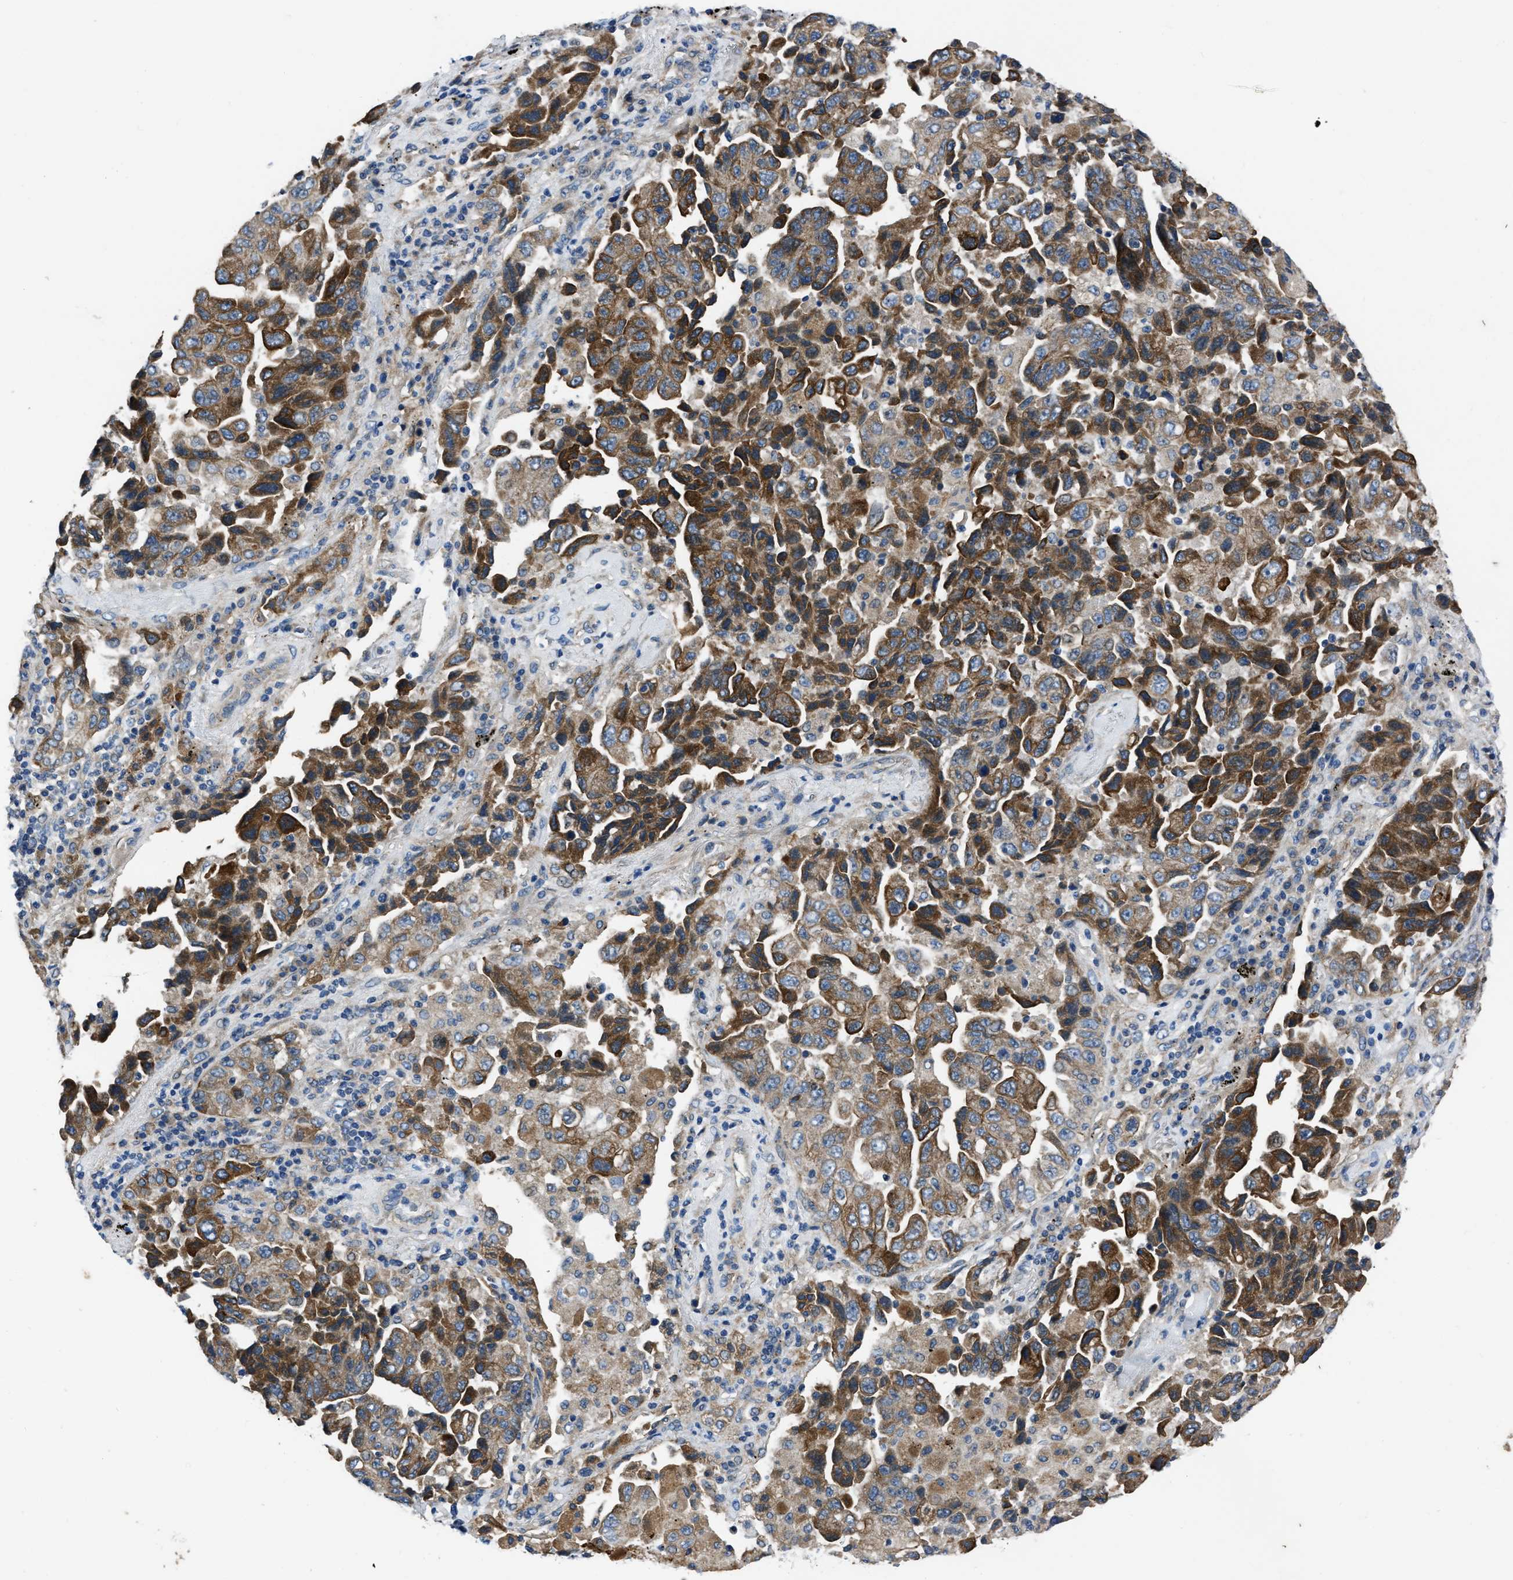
{"staining": {"intensity": "moderate", "quantity": ">75%", "location": "cytoplasmic/membranous"}, "tissue": "lung cancer", "cell_type": "Tumor cells", "image_type": "cancer", "snomed": [{"axis": "morphology", "description": "Adenocarcinoma, NOS"}, {"axis": "topography", "description": "Lung"}], "caption": "Moderate cytoplasmic/membranous positivity for a protein is appreciated in about >75% of tumor cells of lung cancer (adenocarcinoma) using immunohistochemistry (IHC).", "gene": "ERC1", "patient": {"sex": "female", "age": 51}}